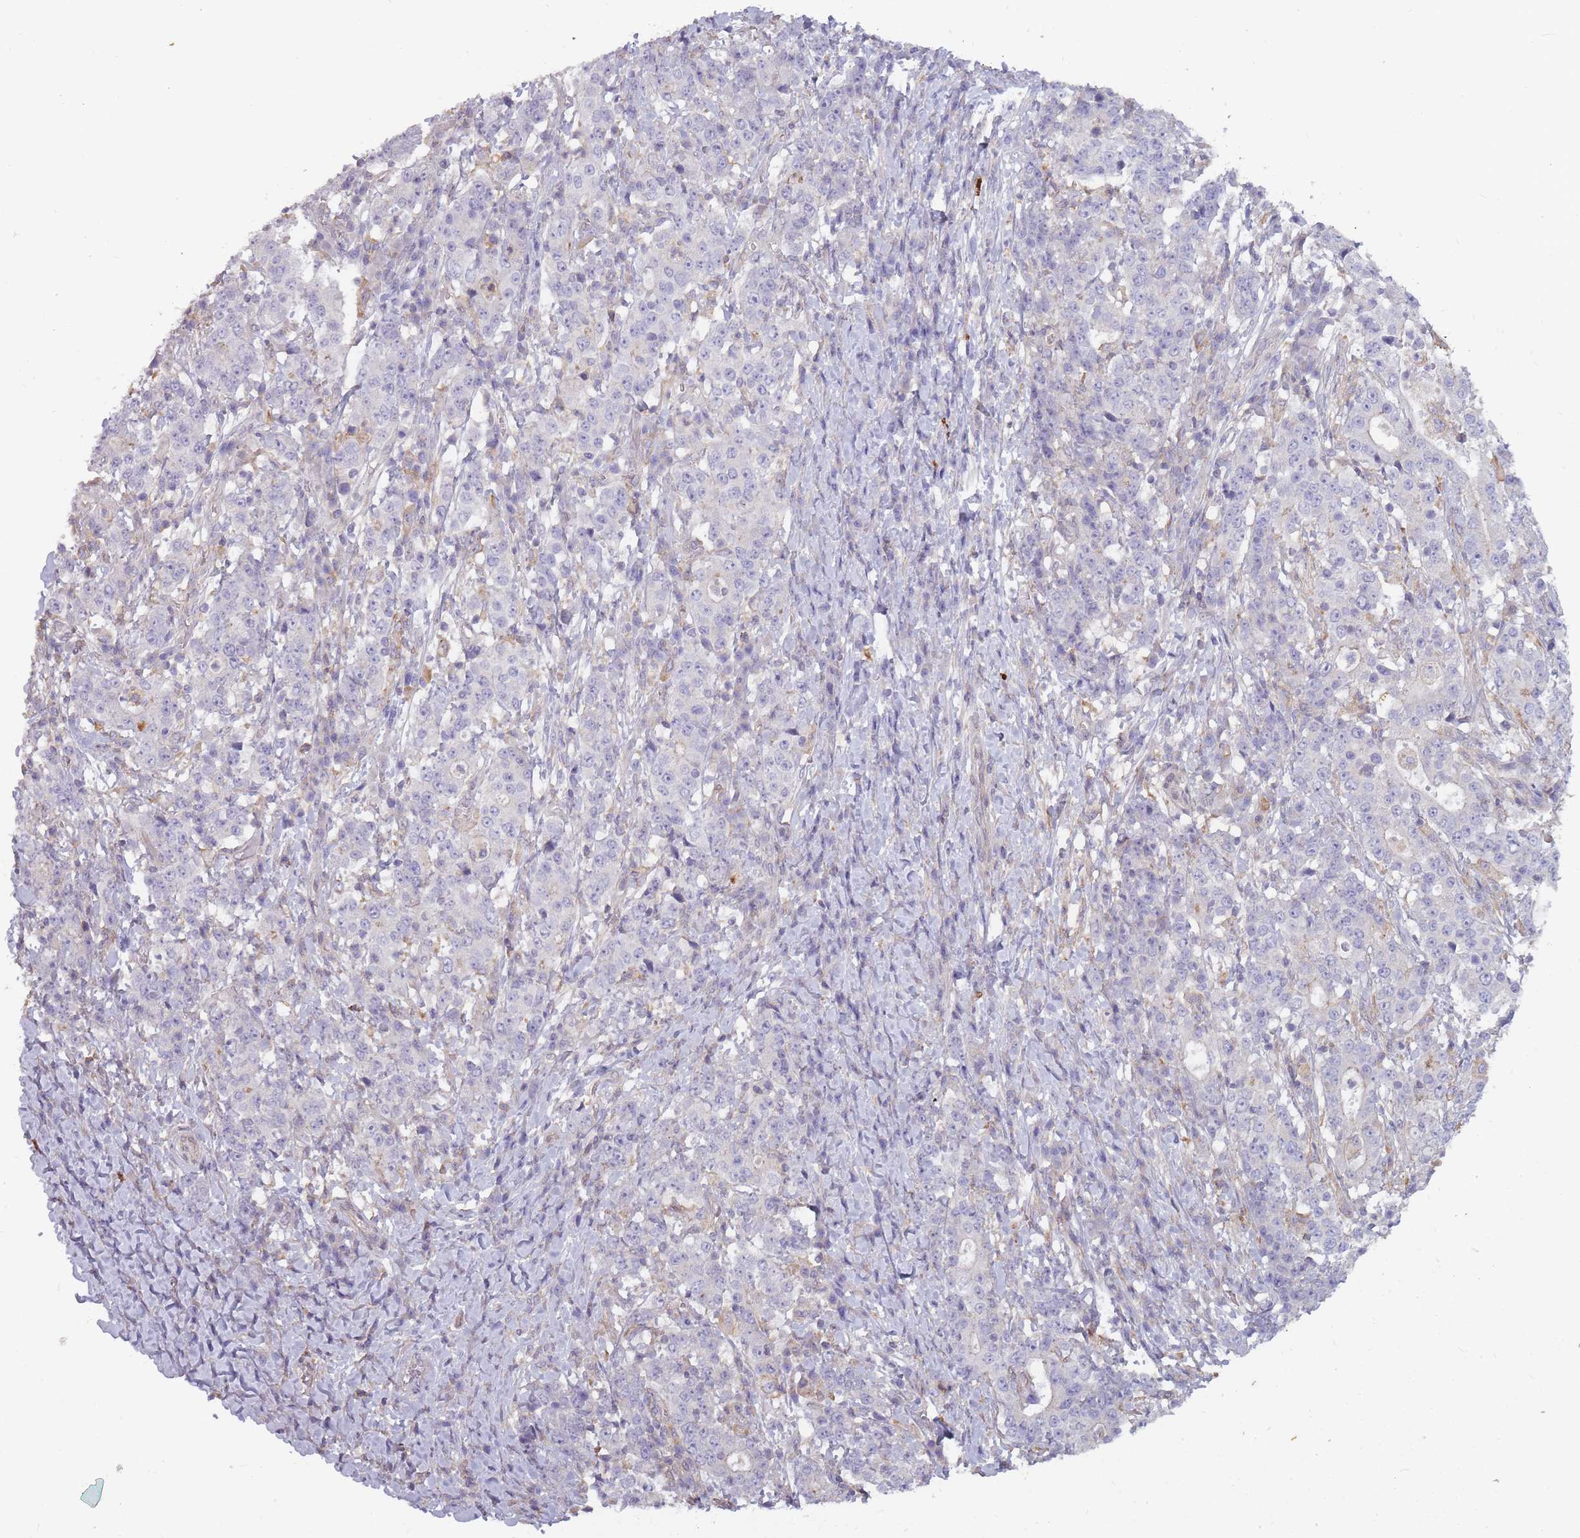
{"staining": {"intensity": "negative", "quantity": "none", "location": "none"}, "tissue": "stomach cancer", "cell_type": "Tumor cells", "image_type": "cancer", "snomed": [{"axis": "morphology", "description": "Normal tissue, NOS"}, {"axis": "morphology", "description": "Adenocarcinoma, NOS"}, {"axis": "topography", "description": "Stomach, upper"}, {"axis": "topography", "description": "Stomach"}], "caption": "The photomicrograph demonstrates no significant expression in tumor cells of stomach cancer.", "gene": "TET3", "patient": {"sex": "male", "age": 59}}